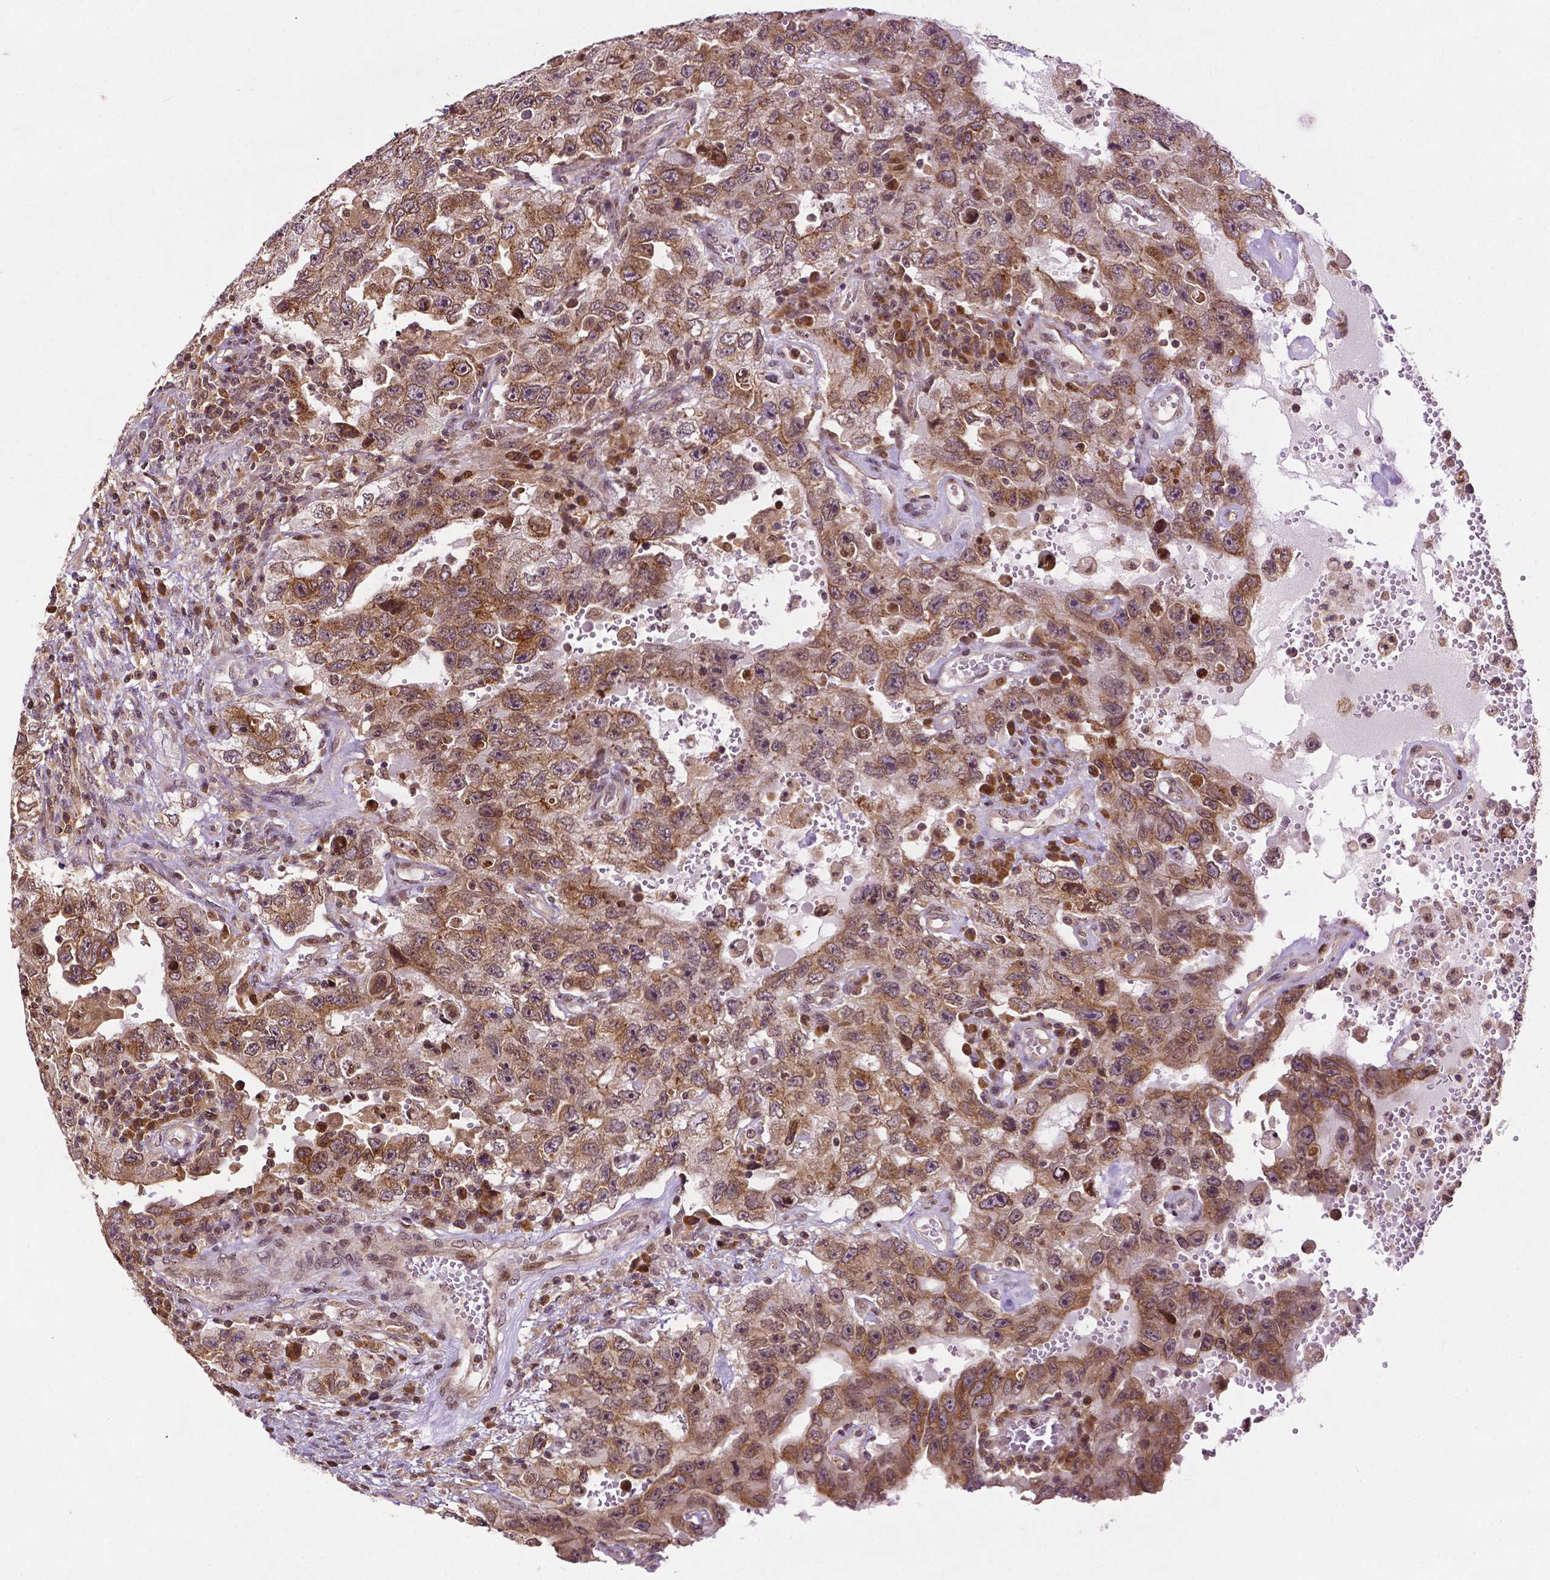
{"staining": {"intensity": "moderate", "quantity": ">75%", "location": "cytoplasmic/membranous"}, "tissue": "testis cancer", "cell_type": "Tumor cells", "image_type": "cancer", "snomed": [{"axis": "morphology", "description": "Carcinoma, Embryonal, NOS"}, {"axis": "topography", "description": "Testis"}], "caption": "Testis embryonal carcinoma stained with a protein marker shows moderate staining in tumor cells.", "gene": "TMX2", "patient": {"sex": "male", "age": 26}}